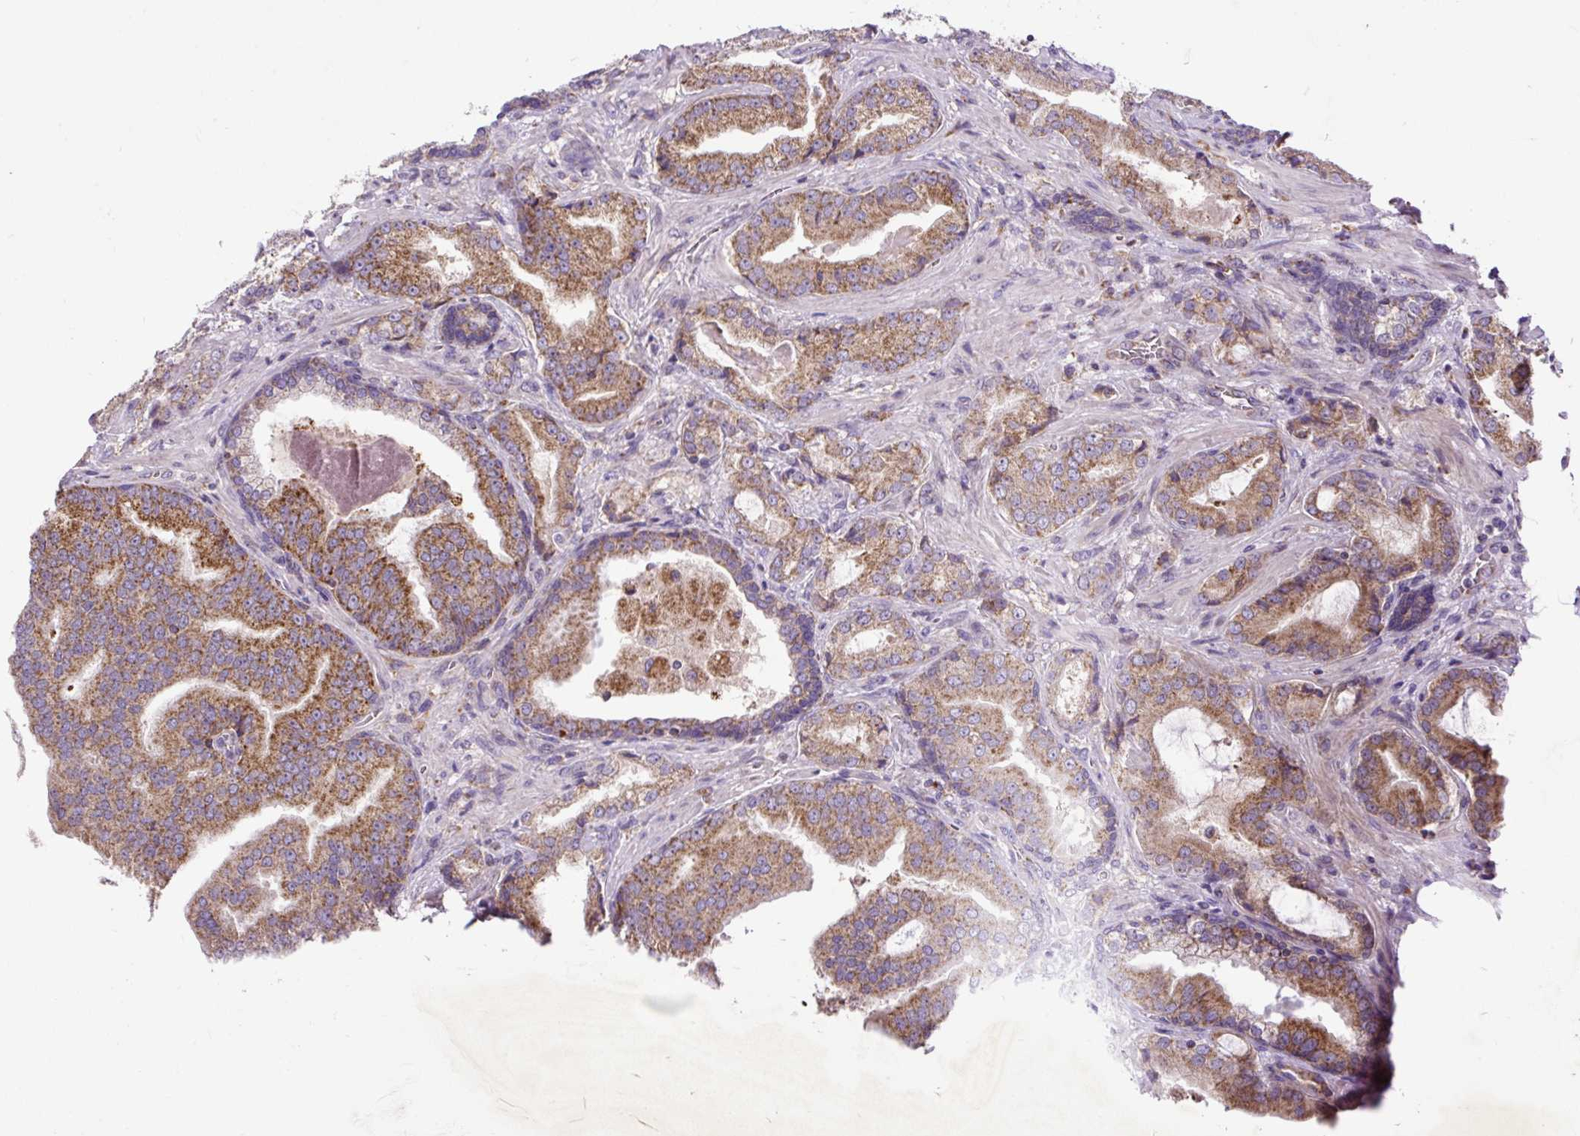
{"staining": {"intensity": "moderate", "quantity": ">75%", "location": "cytoplasmic/membranous"}, "tissue": "prostate cancer", "cell_type": "Tumor cells", "image_type": "cancer", "snomed": [{"axis": "morphology", "description": "Adenocarcinoma, High grade"}, {"axis": "topography", "description": "Prostate"}], "caption": "An image of human prostate cancer stained for a protein demonstrates moderate cytoplasmic/membranous brown staining in tumor cells. (Brightfield microscopy of DAB IHC at high magnification).", "gene": "TOMM40", "patient": {"sex": "male", "age": 68}}